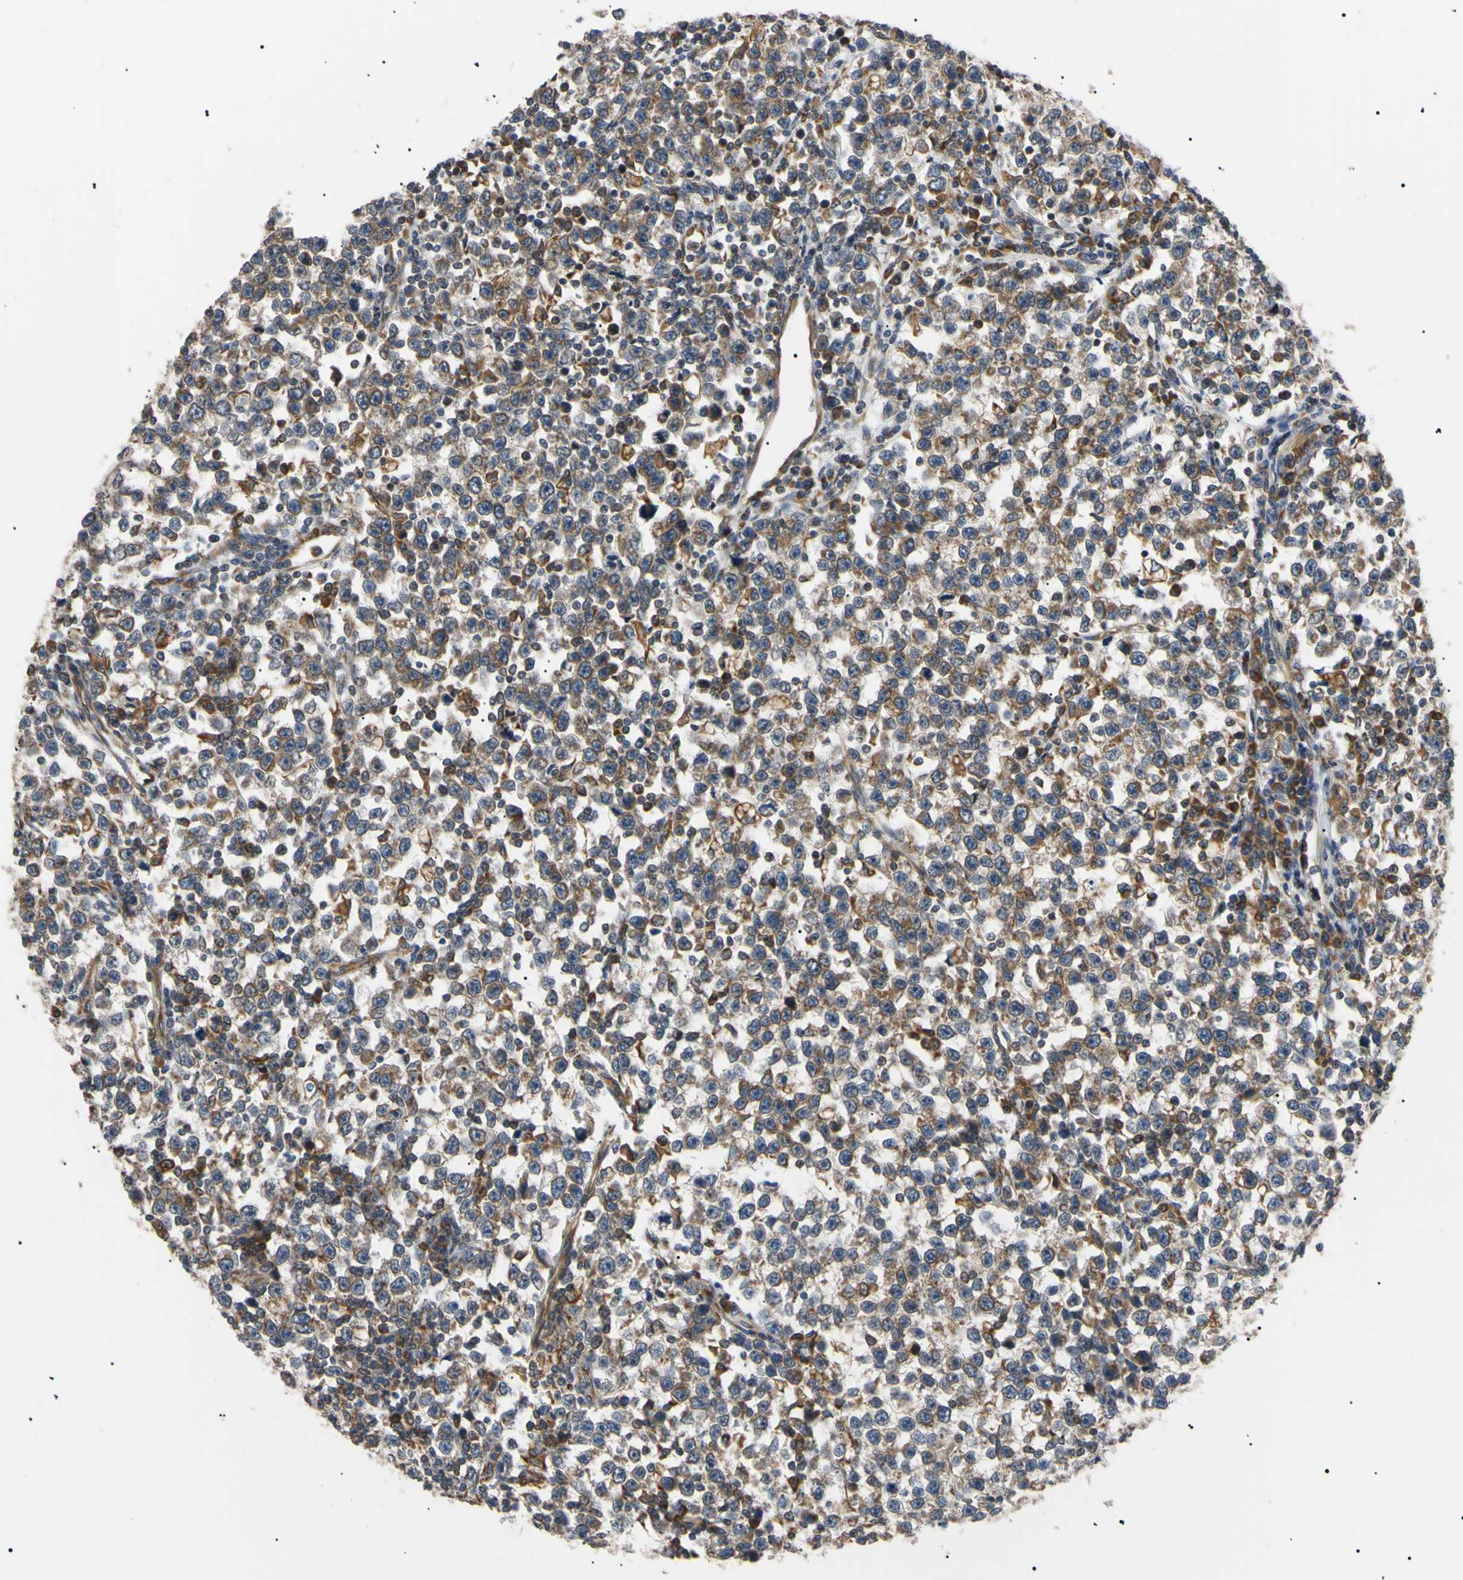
{"staining": {"intensity": "moderate", "quantity": "25%-75%", "location": "cytoplasmic/membranous"}, "tissue": "testis cancer", "cell_type": "Tumor cells", "image_type": "cancer", "snomed": [{"axis": "morphology", "description": "Seminoma, NOS"}, {"axis": "topography", "description": "Testis"}], "caption": "Immunohistochemical staining of human testis cancer demonstrates moderate cytoplasmic/membranous protein positivity in about 25%-75% of tumor cells. Using DAB (3,3'-diaminobenzidine) (brown) and hematoxylin (blue) stains, captured at high magnification using brightfield microscopy.", "gene": "VAPA", "patient": {"sex": "male", "age": 43}}